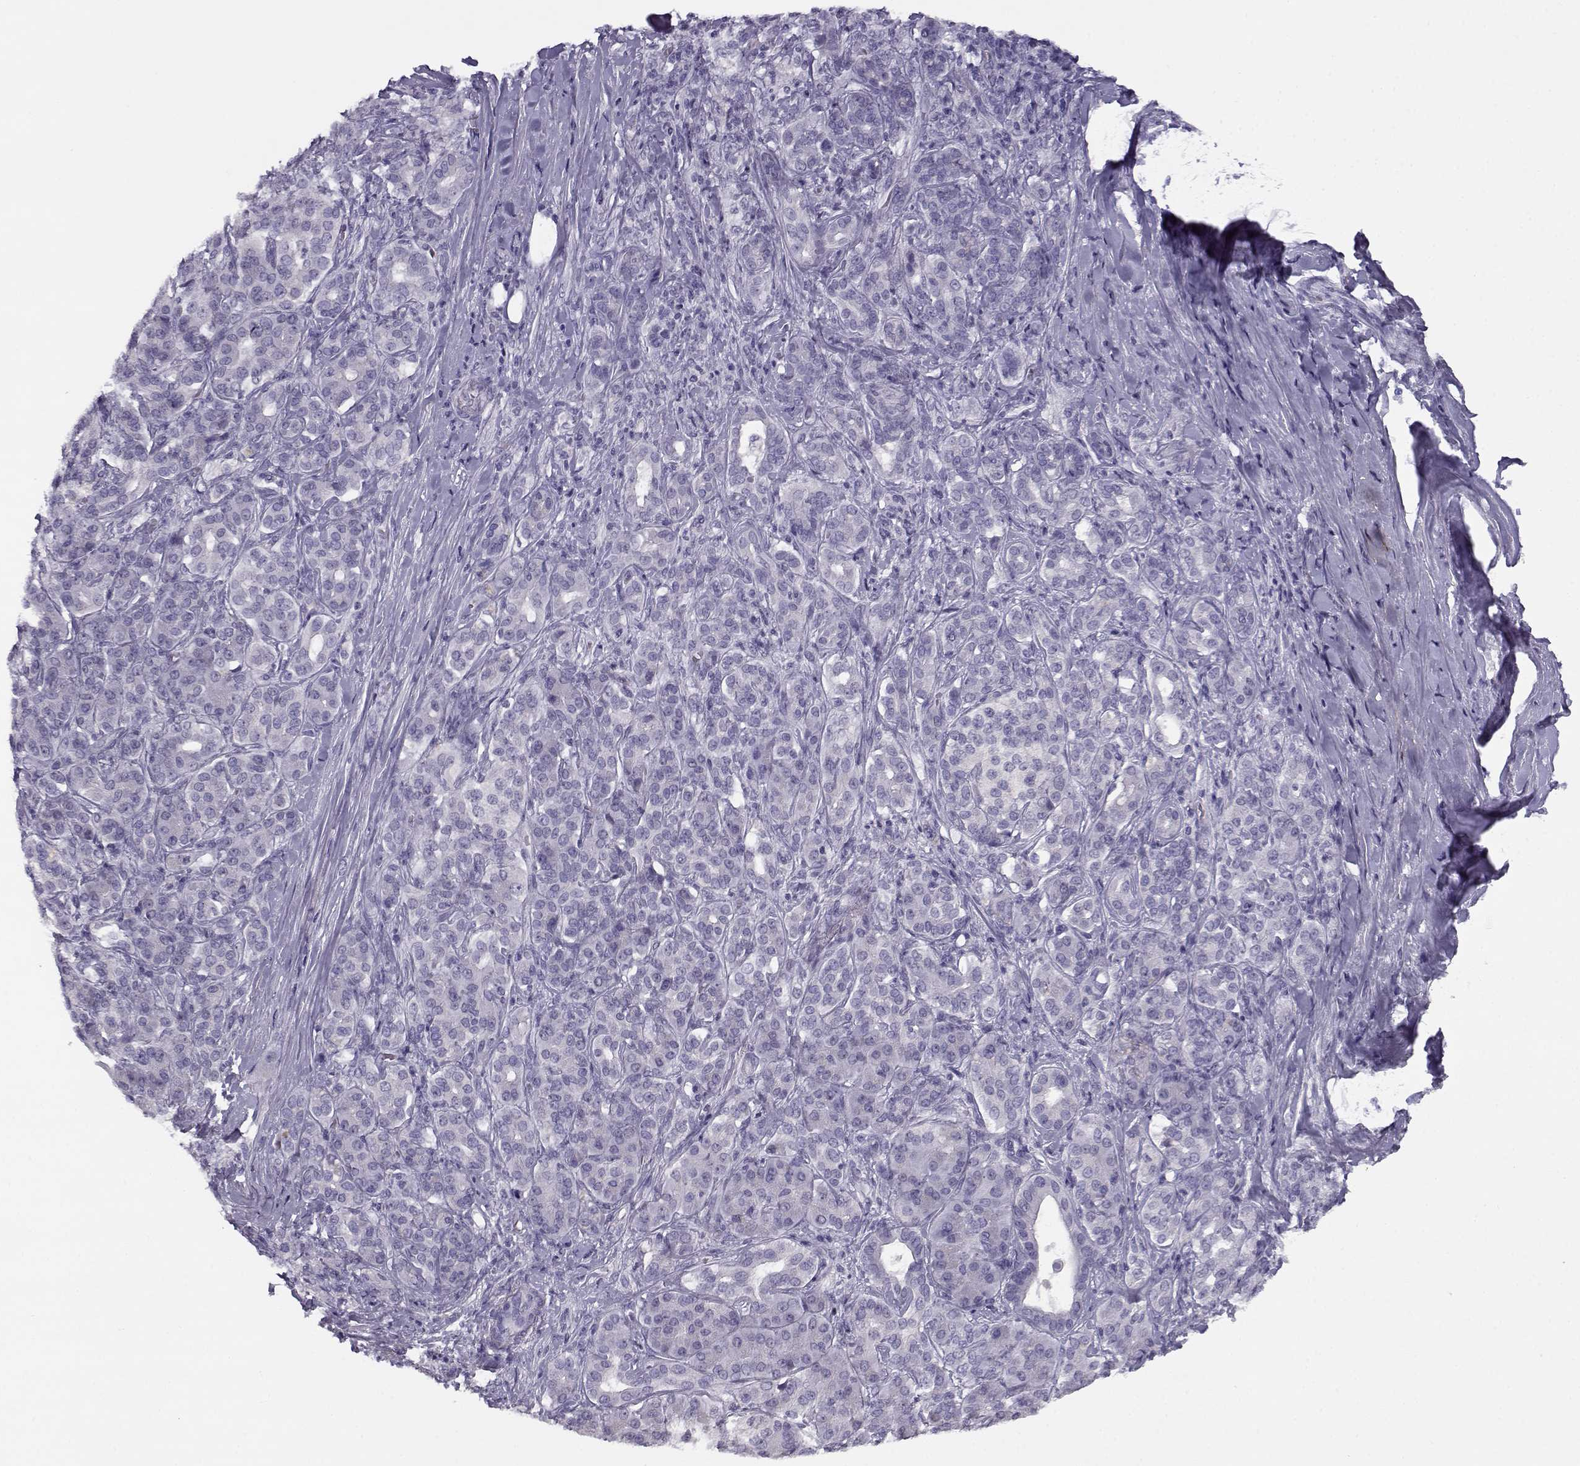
{"staining": {"intensity": "negative", "quantity": "none", "location": "none"}, "tissue": "pancreatic cancer", "cell_type": "Tumor cells", "image_type": "cancer", "snomed": [{"axis": "morphology", "description": "Normal tissue, NOS"}, {"axis": "morphology", "description": "Inflammation, NOS"}, {"axis": "morphology", "description": "Adenocarcinoma, NOS"}, {"axis": "topography", "description": "Pancreas"}], "caption": "Tumor cells are negative for brown protein staining in pancreatic adenocarcinoma.", "gene": "CFAP77", "patient": {"sex": "male", "age": 57}}